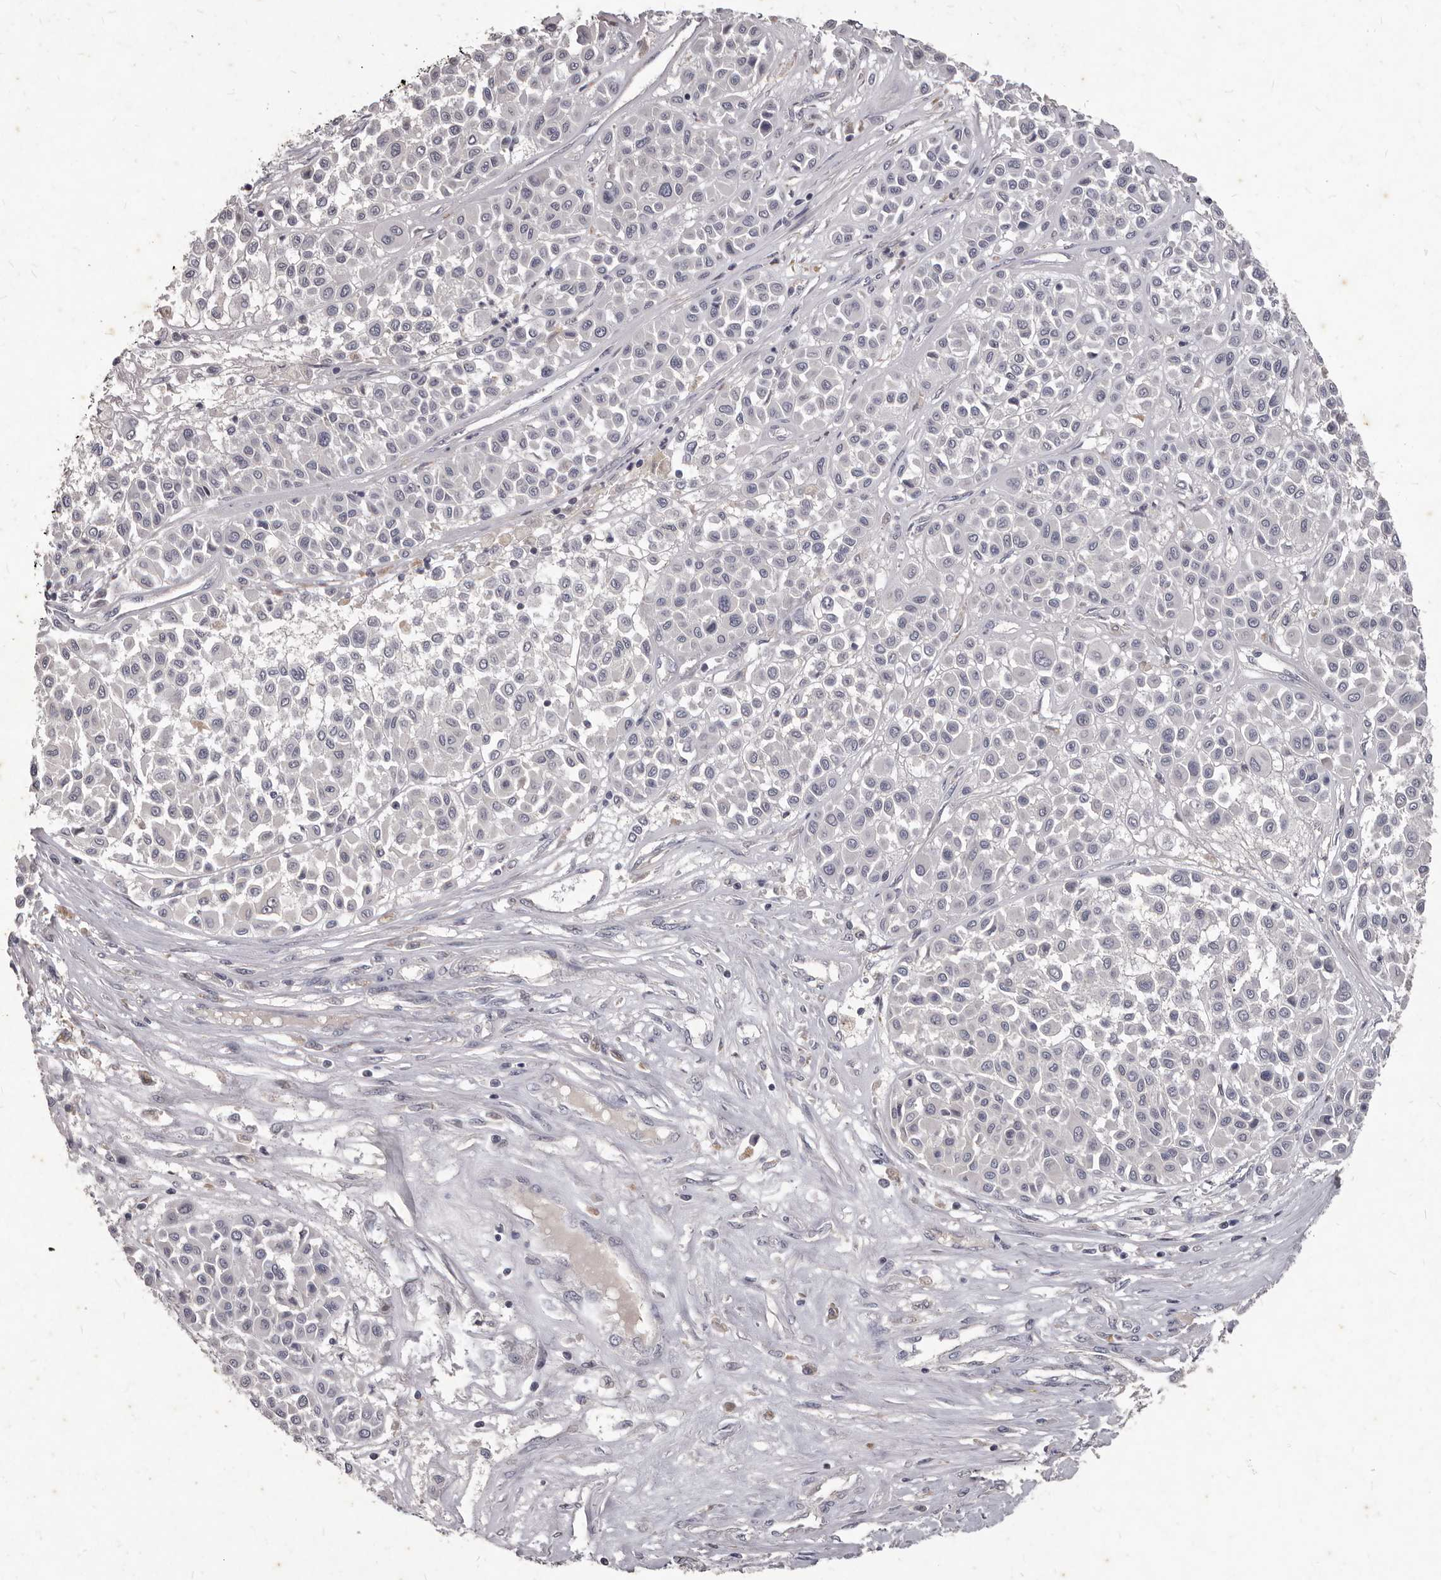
{"staining": {"intensity": "negative", "quantity": "none", "location": "none"}, "tissue": "melanoma", "cell_type": "Tumor cells", "image_type": "cancer", "snomed": [{"axis": "morphology", "description": "Malignant melanoma, Metastatic site"}, {"axis": "topography", "description": "Soft tissue"}], "caption": "This image is of melanoma stained with immunohistochemistry (IHC) to label a protein in brown with the nuclei are counter-stained blue. There is no positivity in tumor cells.", "gene": "GPRC5C", "patient": {"sex": "male", "age": 41}}